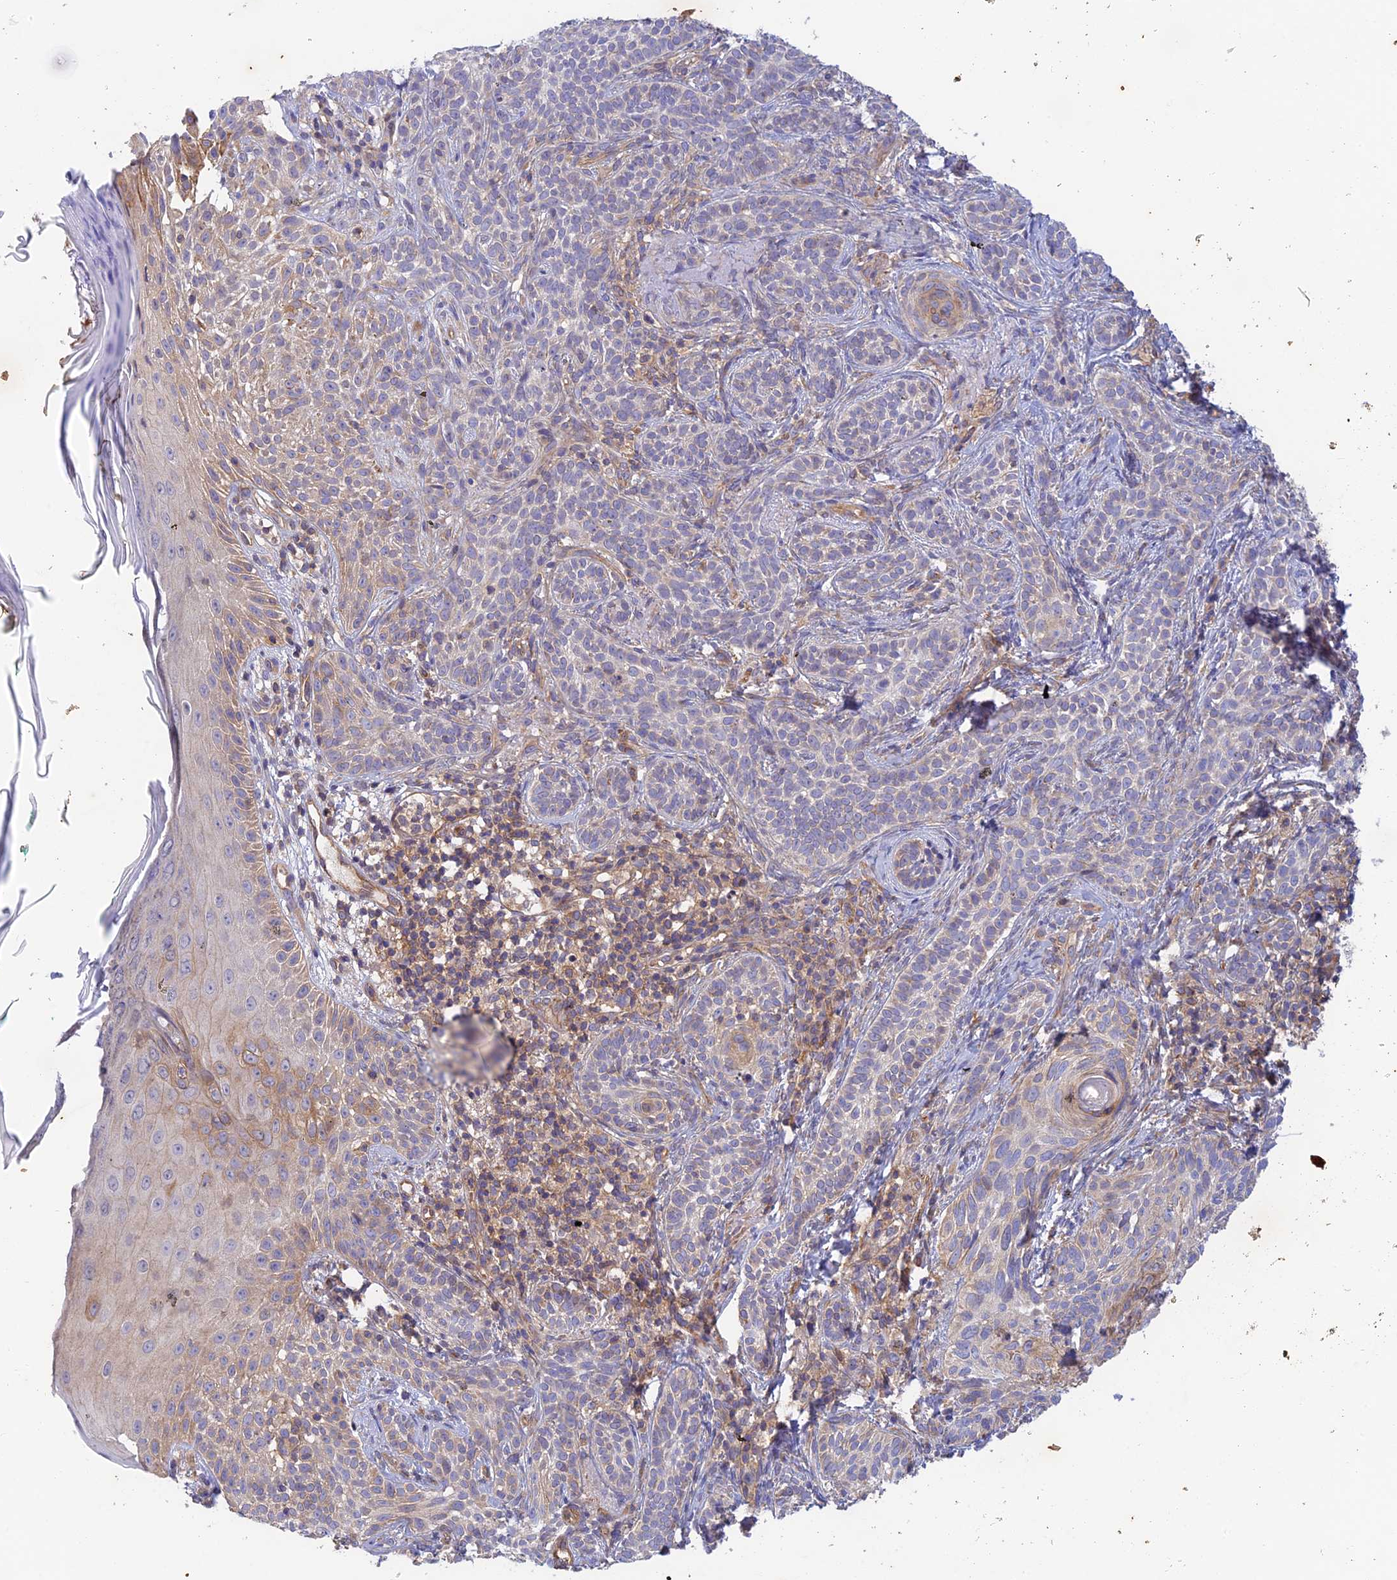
{"staining": {"intensity": "negative", "quantity": "none", "location": "none"}, "tissue": "skin cancer", "cell_type": "Tumor cells", "image_type": "cancer", "snomed": [{"axis": "morphology", "description": "Basal cell carcinoma"}, {"axis": "topography", "description": "Skin"}], "caption": "Immunohistochemistry (IHC) image of neoplastic tissue: human skin cancer (basal cell carcinoma) stained with DAB shows no significant protein positivity in tumor cells. The staining was performed using DAB (3,3'-diaminobenzidine) to visualize the protein expression in brown, while the nuclei were stained in blue with hematoxylin (Magnification: 20x).", "gene": "MYO9A", "patient": {"sex": "male", "age": 71}}